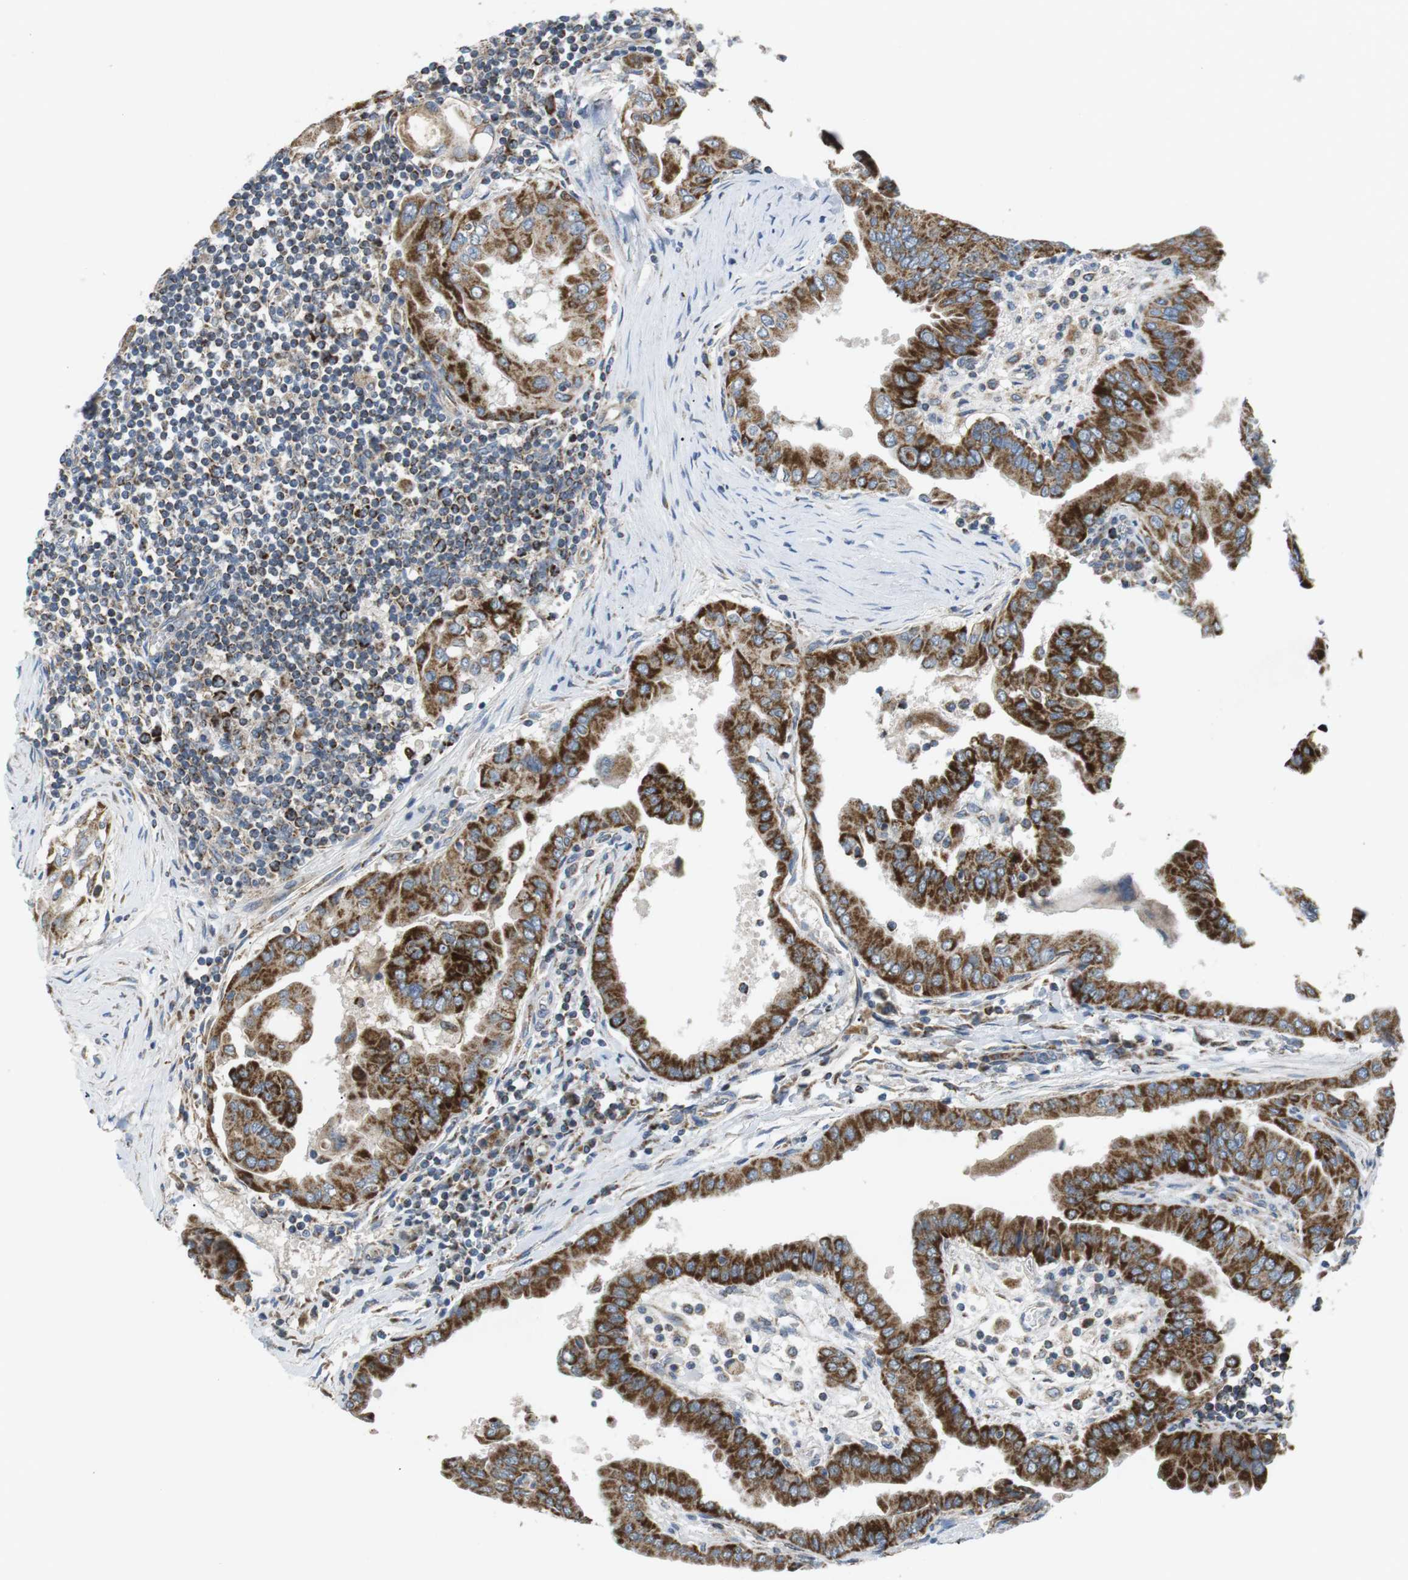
{"staining": {"intensity": "strong", "quantity": ">75%", "location": "cytoplasmic/membranous"}, "tissue": "thyroid cancer", "cell_type": "Tumor cells", "image_type": "cancer", "snomed": [{"axis": "morphology", "description": "Papillary adenocarcinoma, NOS"}, {"axis": "topography", "description": "Thyroid gland"}], "caption": "About >75% of tumor cells in thyroid cancer reveal strong cytoplasmic/membranous protein expression as visualized by brown immunohistochemical staining.", "gene": "BACE1", "patient": {"sex": "male", "age": 33}}